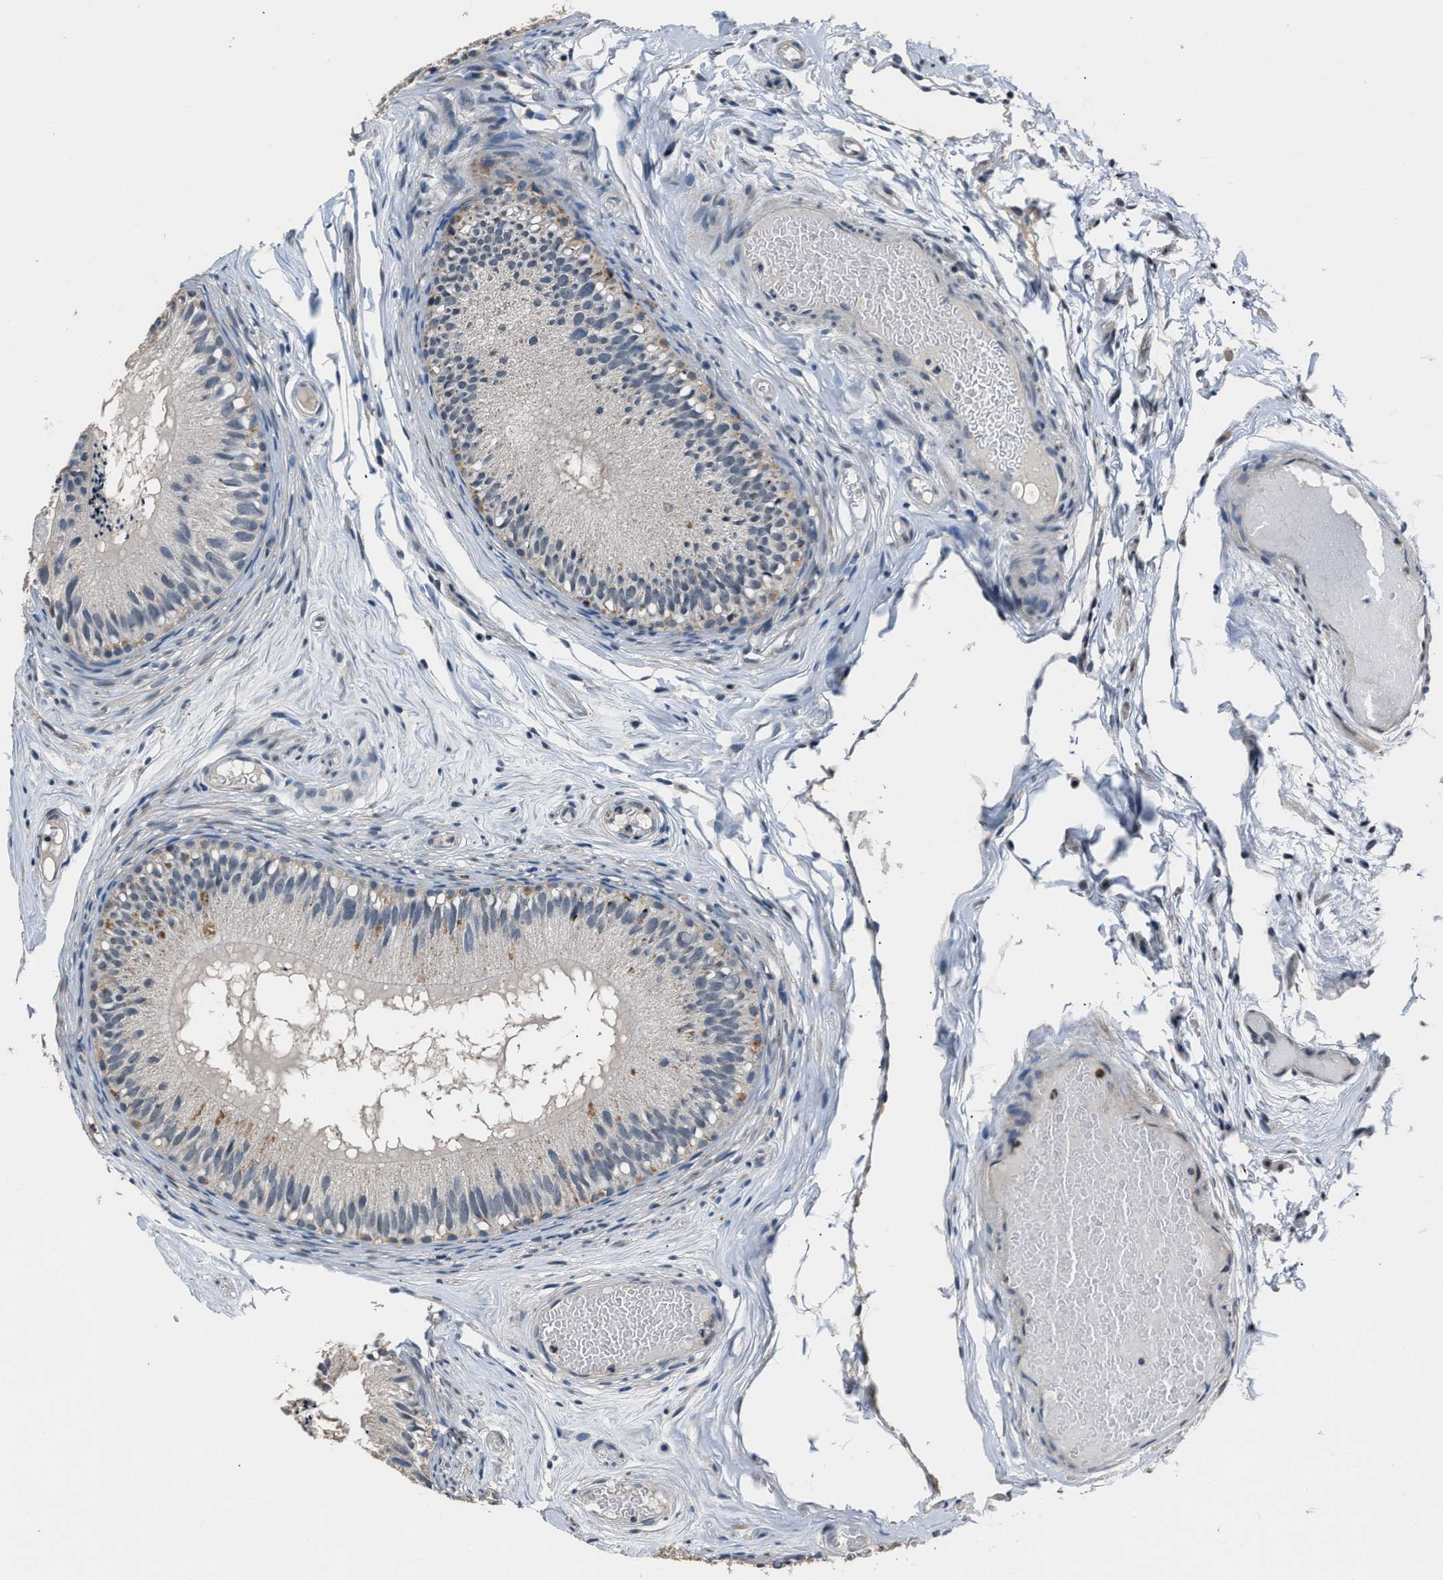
{"staining": {"intensity": "negative", "quantity": "none", "location": "none"}, "tissue": "epididymis", "cell_type": "Glandular cells", "image_type": "normal", "snomed": [{"axis": "morphology", "description": "Normal tissue, NOS"}, {"axis": "topography", "description": "Epididymis"}], "caption": "The IHC histopathology image has no significant expression in glandular cells of epididymis.", "gene": "DNAJC24", "patient": {"sex": "male", "age": 46}}